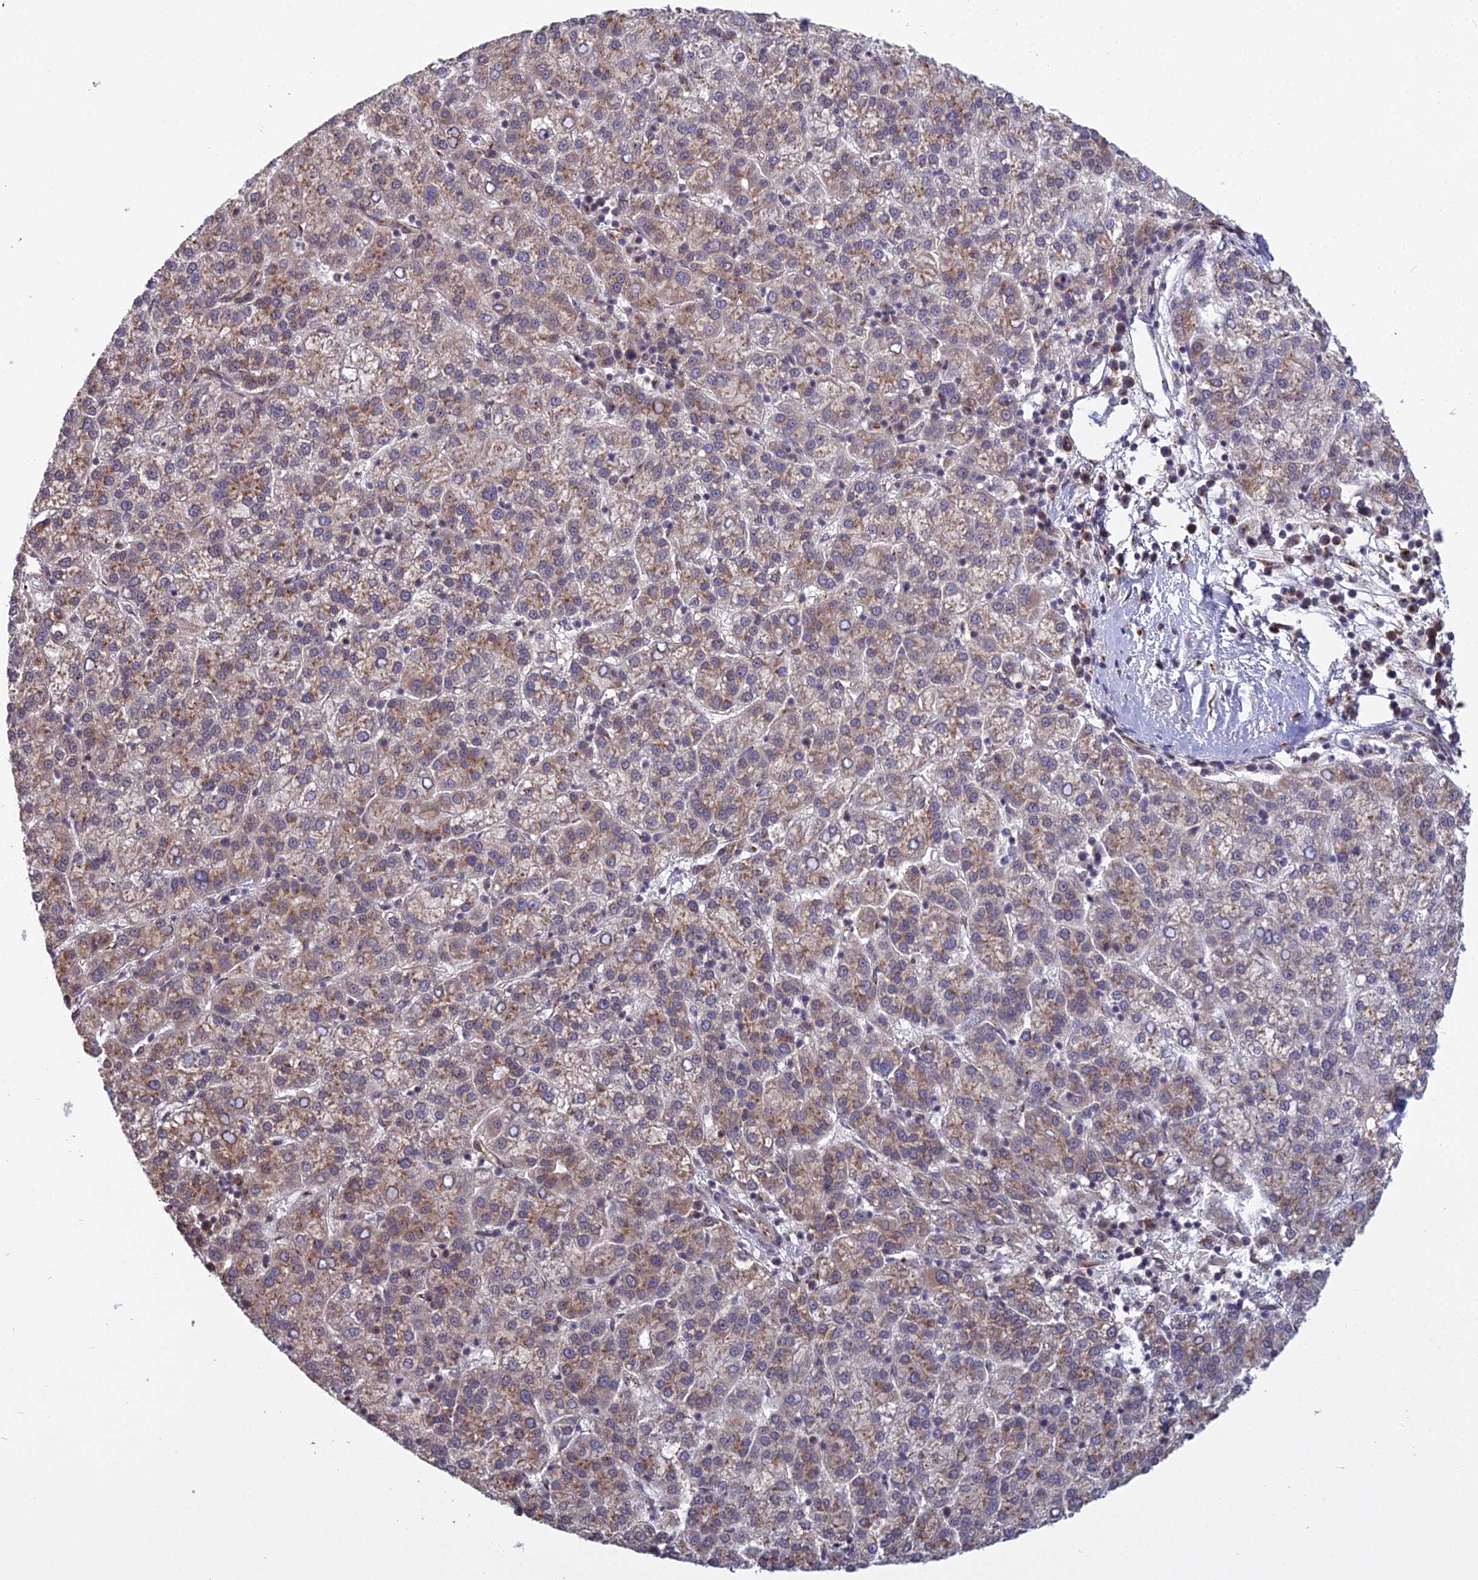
{"staining": {"intensity": "weak", "quantity": "25%-75%", "location": "cytoplasmic/membranous"}, "tissue": "liver cancer", "cell_type": "Tumor cells", "image_type": "cancer", "snomed": [{"axis": "morphology", "description": "Carcinoma, Hepatocellular, NOS"}, {"axis": "topography", "description": "Liver"}], "caption": "Liver cancer tissue shows weak cytoplasmic/membranous staining in about 25%-75% of tumor cells", "gene": "MEOX1", "patient": {"sex": "female", "age": 58}}